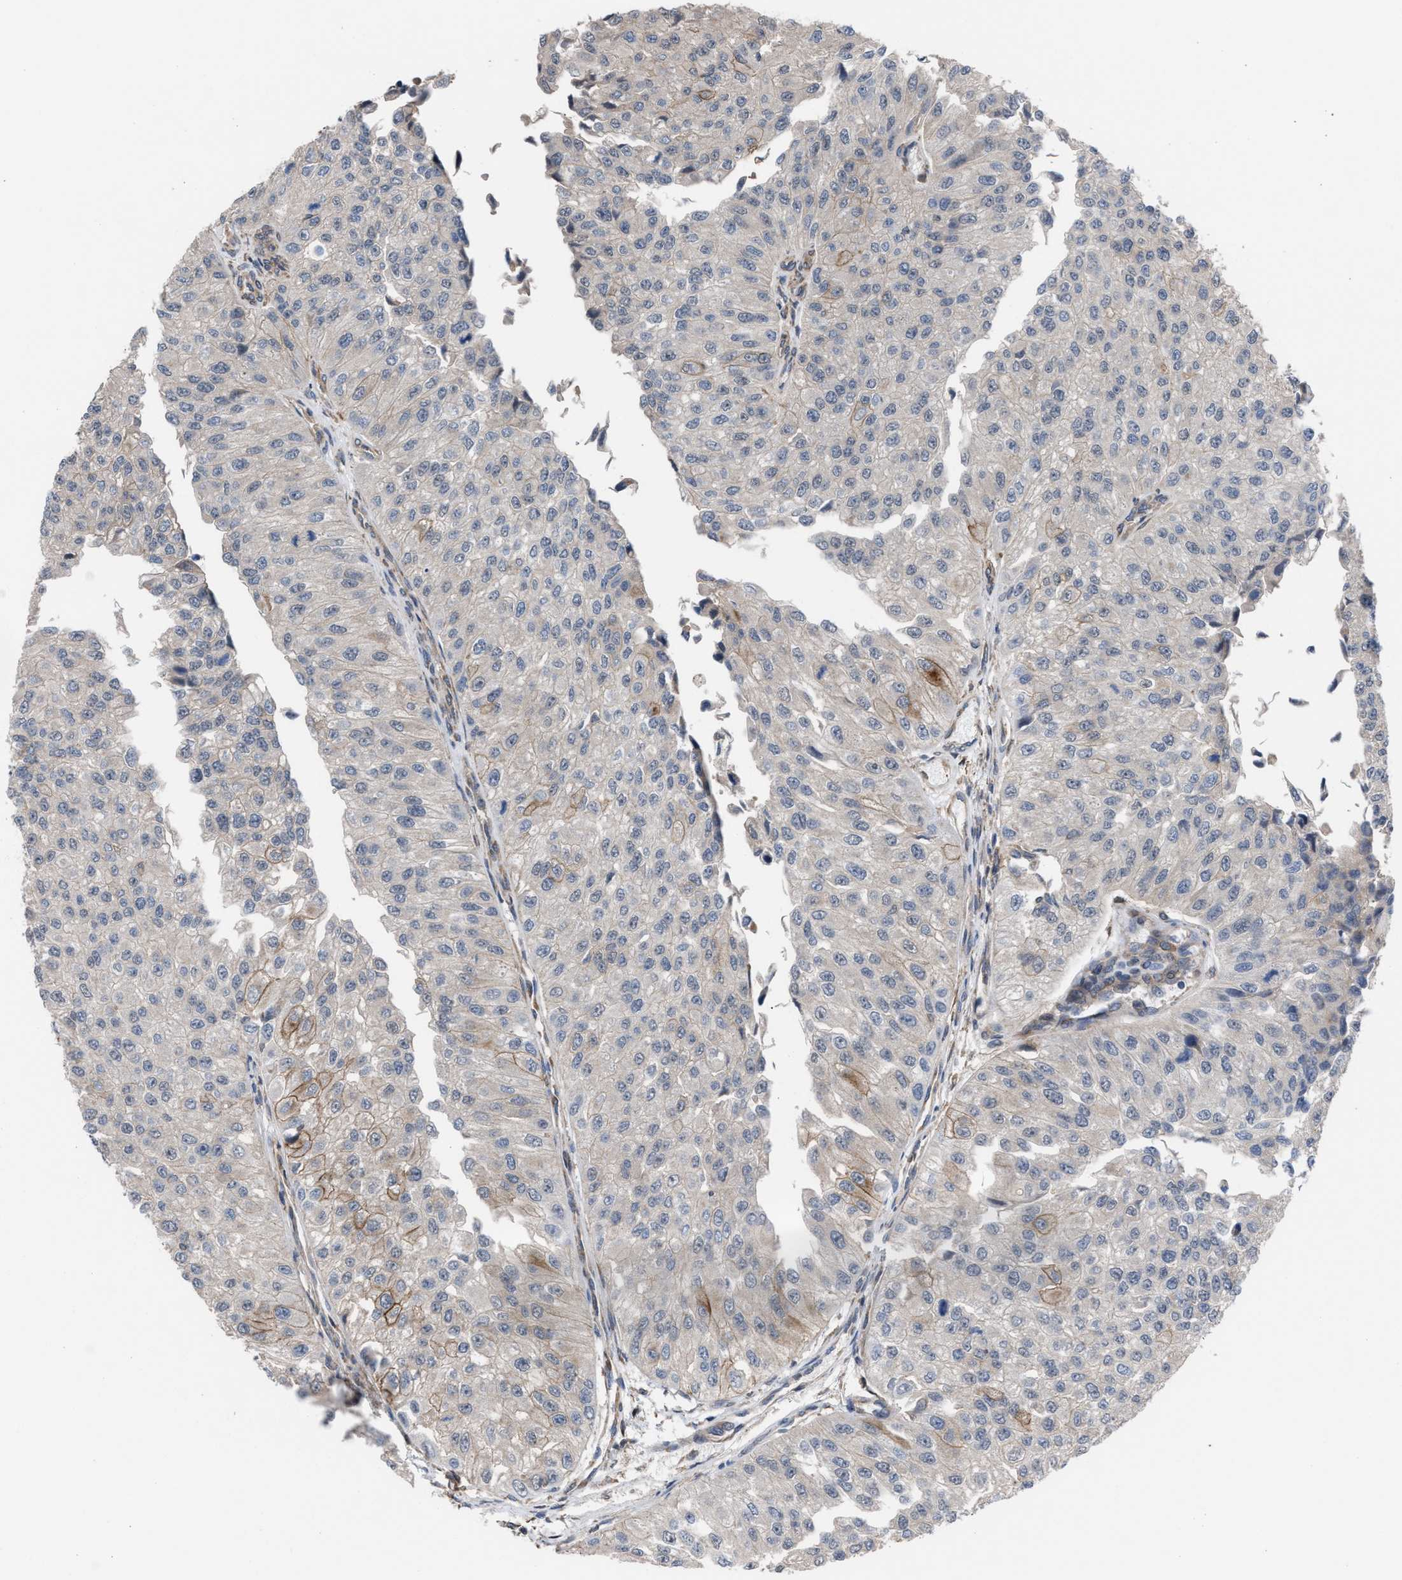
{"staining": {"intensity": "weak", "quantity": "<25%", "location": "cytoplasmic/membranous"}, "tissue": "urothelial cancer", "cell_type": "Tumor cells", "image_type": "cancer", "snomed": [{"axis": "morphology", "description": "Urothelial carcinoma, High grade"}, {"axis": "topography", "description": "Kidney"}, {"axis": "topography", "description": "Urinary bladder"}], "caption": "DAB (3,3'-diaminobenzidine) immunohistochemical staining of urothelial cancer exhibits no significant positivity in tumor cells. (Immunohistochemistry (ihc), brightfield microscopy, high magnification).", "gene": "TP53BP2", "patient": {"sex": "male", "age": 77}}